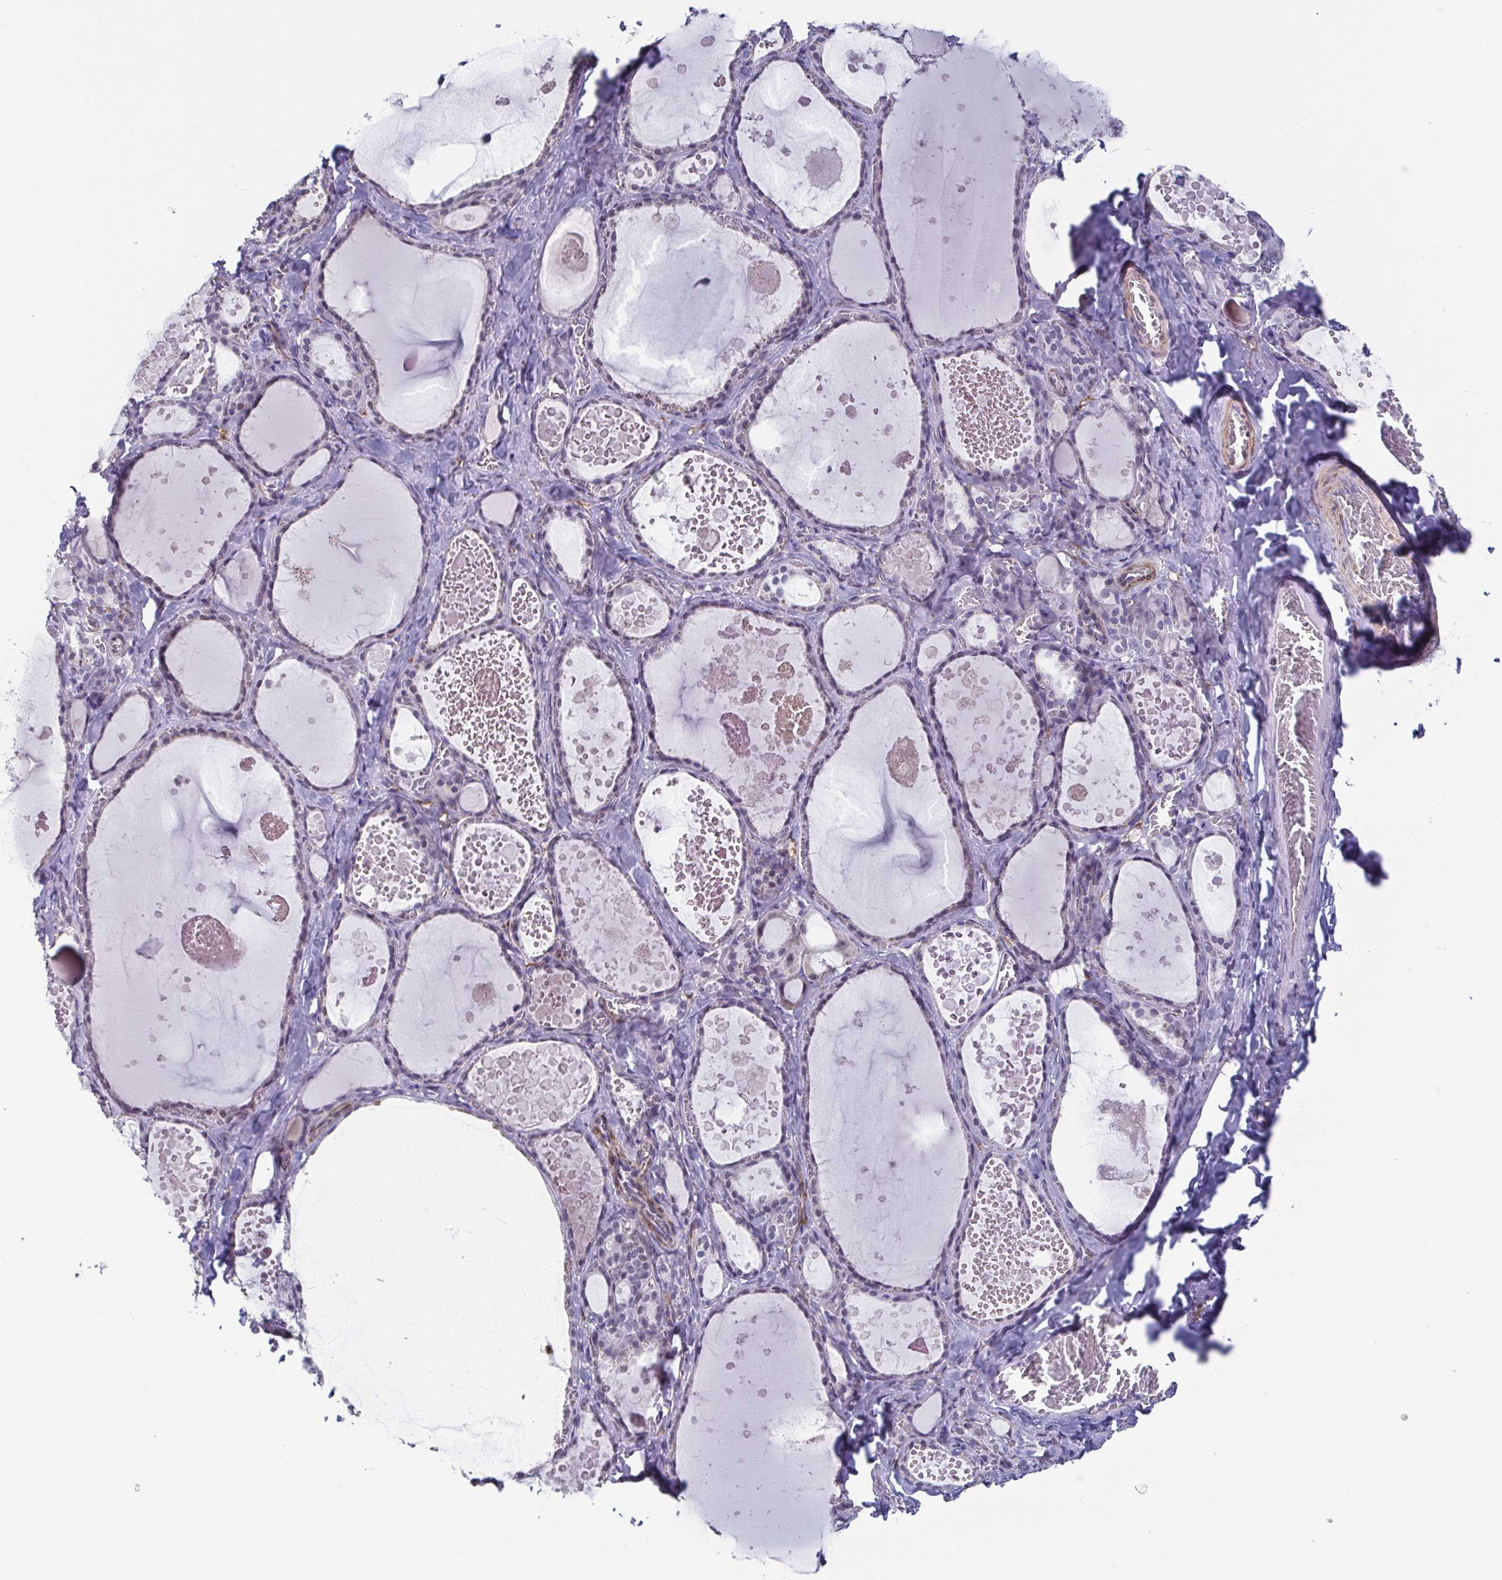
{"staining": {"intensity": "negative", "quantity": "none", "location": "none"}, "tissue": "thyroid gland", "cell_type": "Glandular cells", "image_type": "normal", "snomed": [{"axis": "morphology", "description": "Normal tissue, NOS"}, {"axis": "topography", "description": "Thyroid gland"}], "caption": "Immunohistochemistry of unremarkable human thyroid gland reveals no staining in glandular cells.", "gene": "TMEM92", "patient": {"sex": "female", "age": 56}}